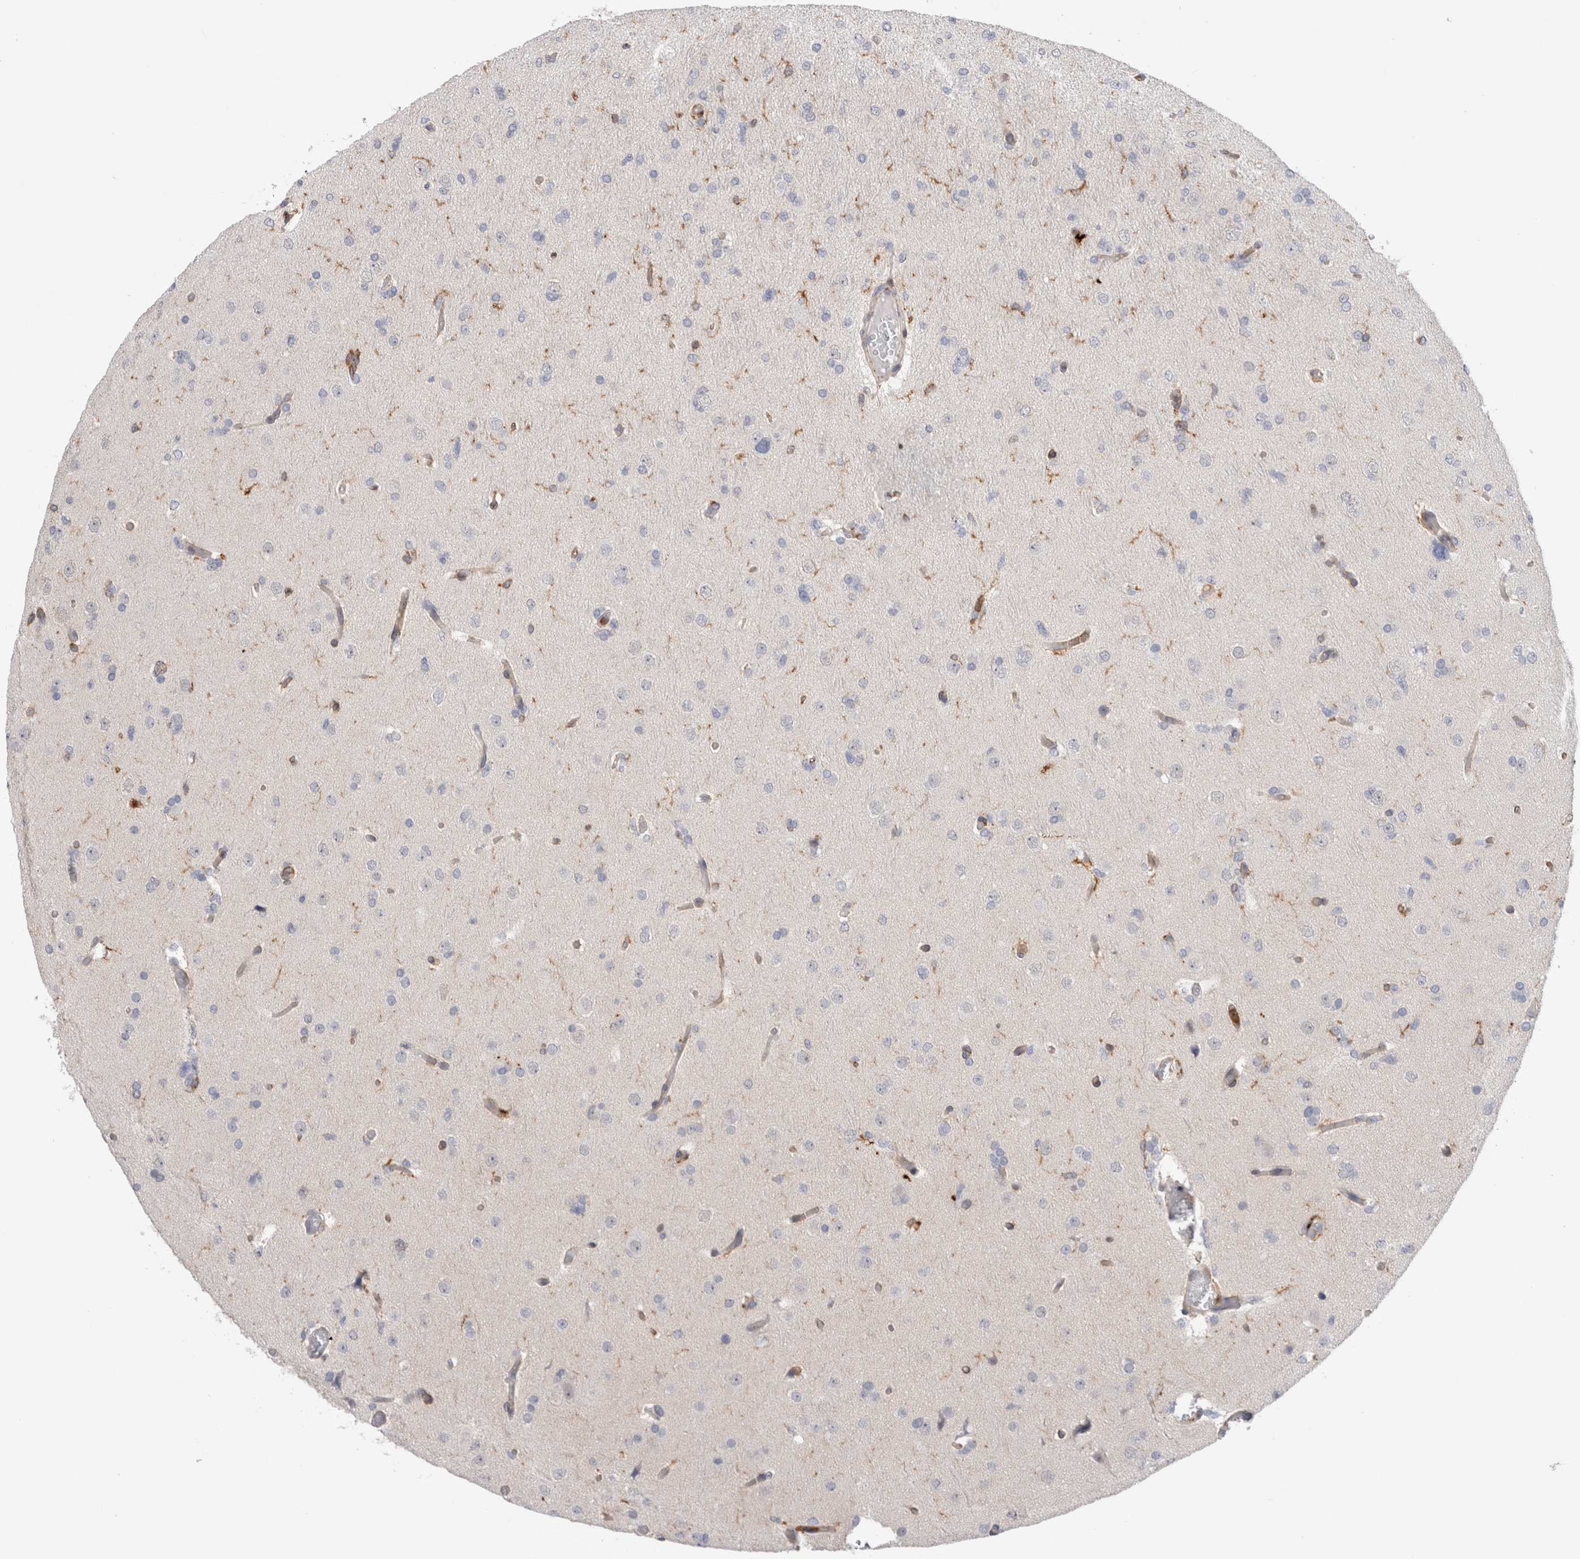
{"staining": {"intensity": "negative", "quantity": "none", "location": "none"}, "tissue": "glioma", "cell_type": "Tumor cells", "image_type": "cancer", "snomed": [{"axis": "morphology", "description": "Glioma, malignant, High grade"}, {"axis": "topography", "description": "Cerebral cortex"}], "caption": "An IHC micrograph of malignant glioma (high-grade) is shown. There is no staining in tumor cells of malignant glioma (high-grade).", "gene": "CCDC88B", "patient": {"sex": "female", "age": 36}}